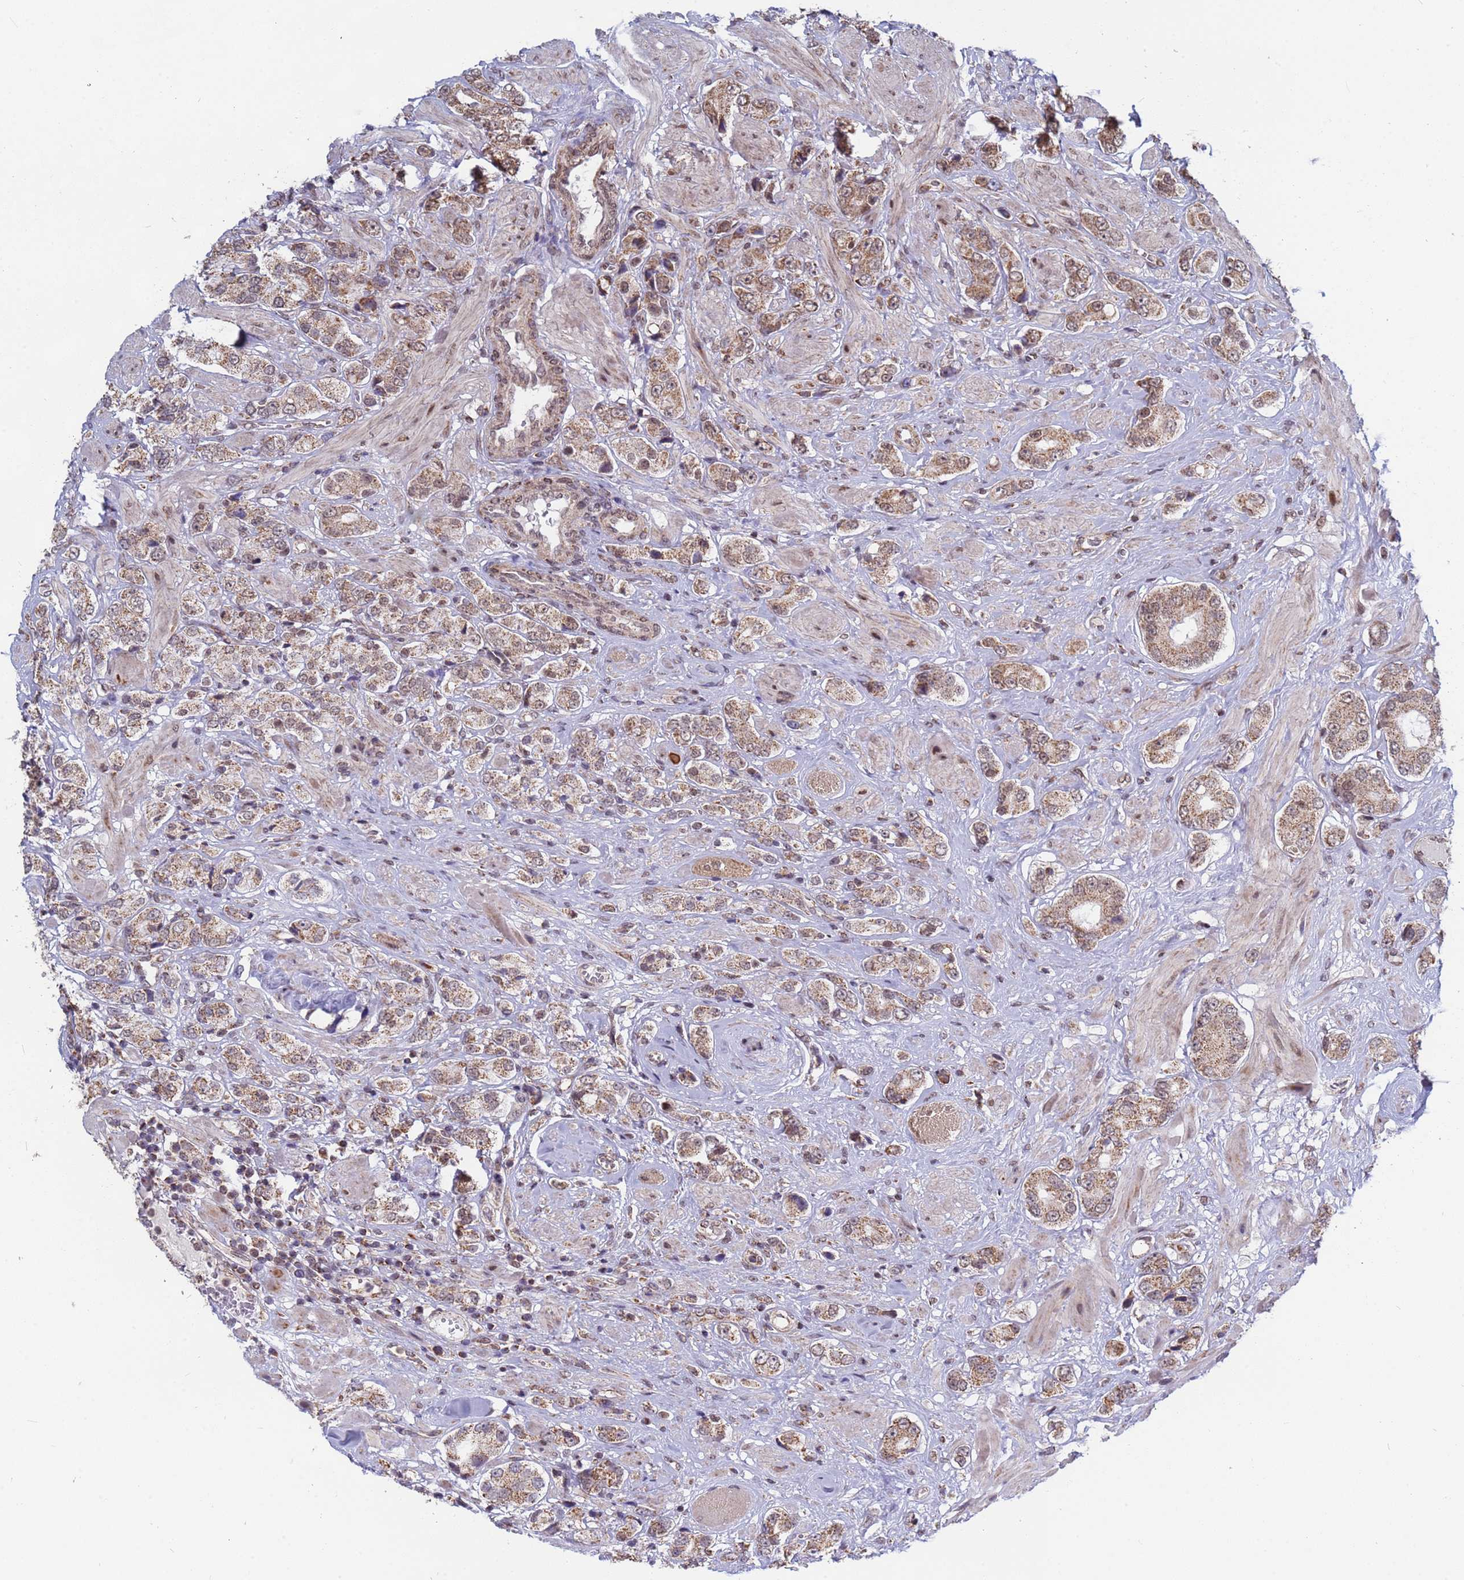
{"staining": {"intensity": "moderate", "quantity": ">75%", "location": "cytoplasmic/membranous"}, "tissue": "prostate cancer", "cell_type": "Tumor cells", "image_type": "cancer", "snomed": [{"axis": "morphology", "description": "Adenocarcinoma, High grade"}, {"axis": "topography", "description": "Prostate and seminal vesicle, NOS"}], "caption": "Immunohistochemical staining of prostate high-grade adenocarcinoma exhibits medium levels of moderate cytoplasmic/membranous expression in approximately >75% of tumor cells. (Brightfield microscopy of DAB IHC at high magnification).", "gene": "DENND2B", "patient": {"sex": "male", "age": 64}}